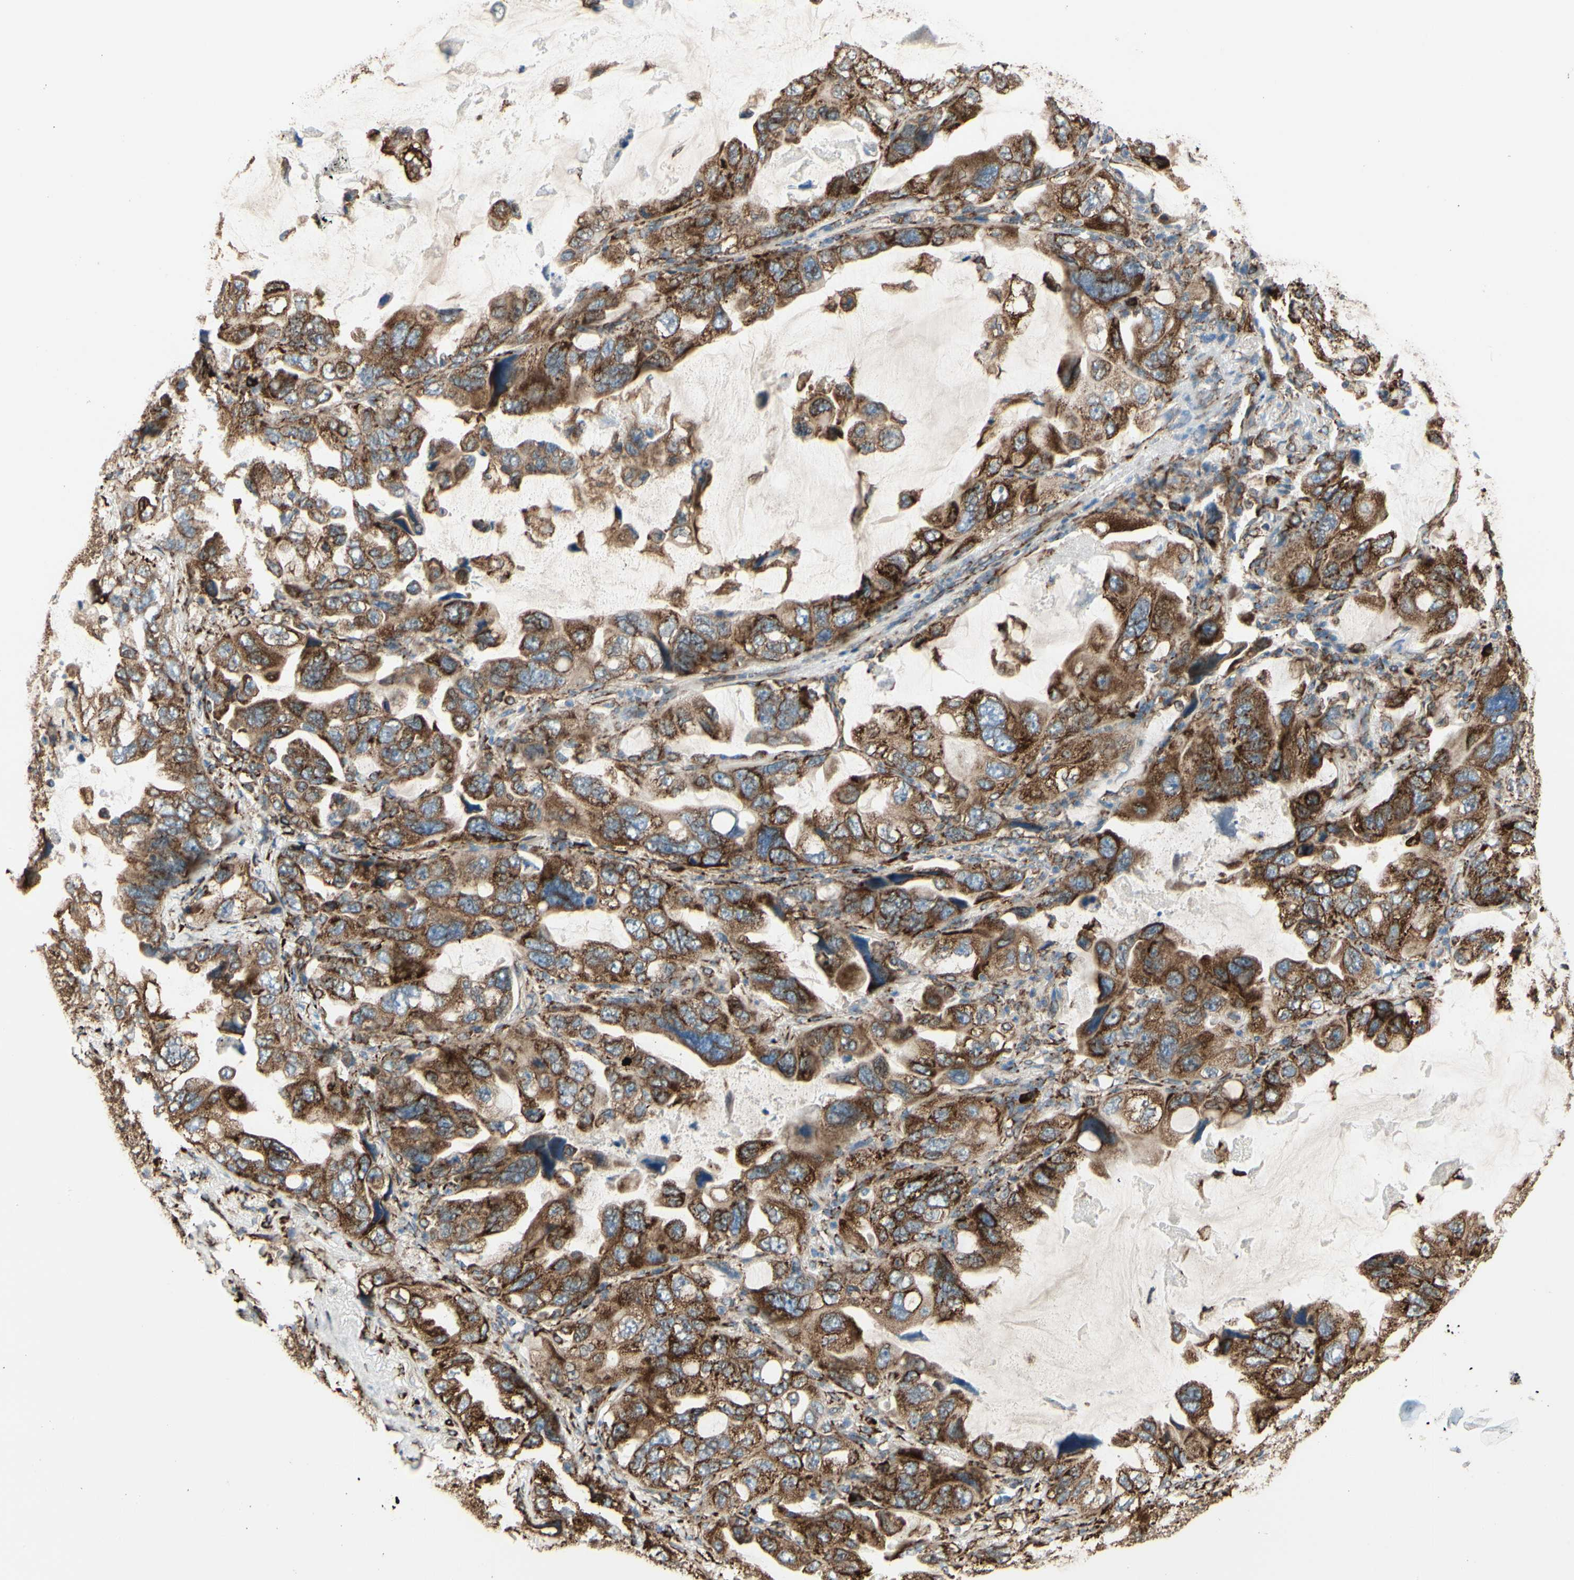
{"staining": {"intensity": "strong", "quantity": ">75%", "location": "cytoplasmic/membranous"}, "tissue": "lung cancer", "cell_type": "Tumor cells", "image_type": "cancer", "snomed": [{"axis": "morphology", "description": "Squamous cell carcinoma, NOS"}, {"axis": "topography", "description": "Lung"}], "caption": "Strong cytoplasmic/membranous positivity is appreciated in approximately >75% of tumor cells in lung squamous cell carcinoma.", "gene": "RRBP1", "patient": {"sex": "female", "age": 73}}